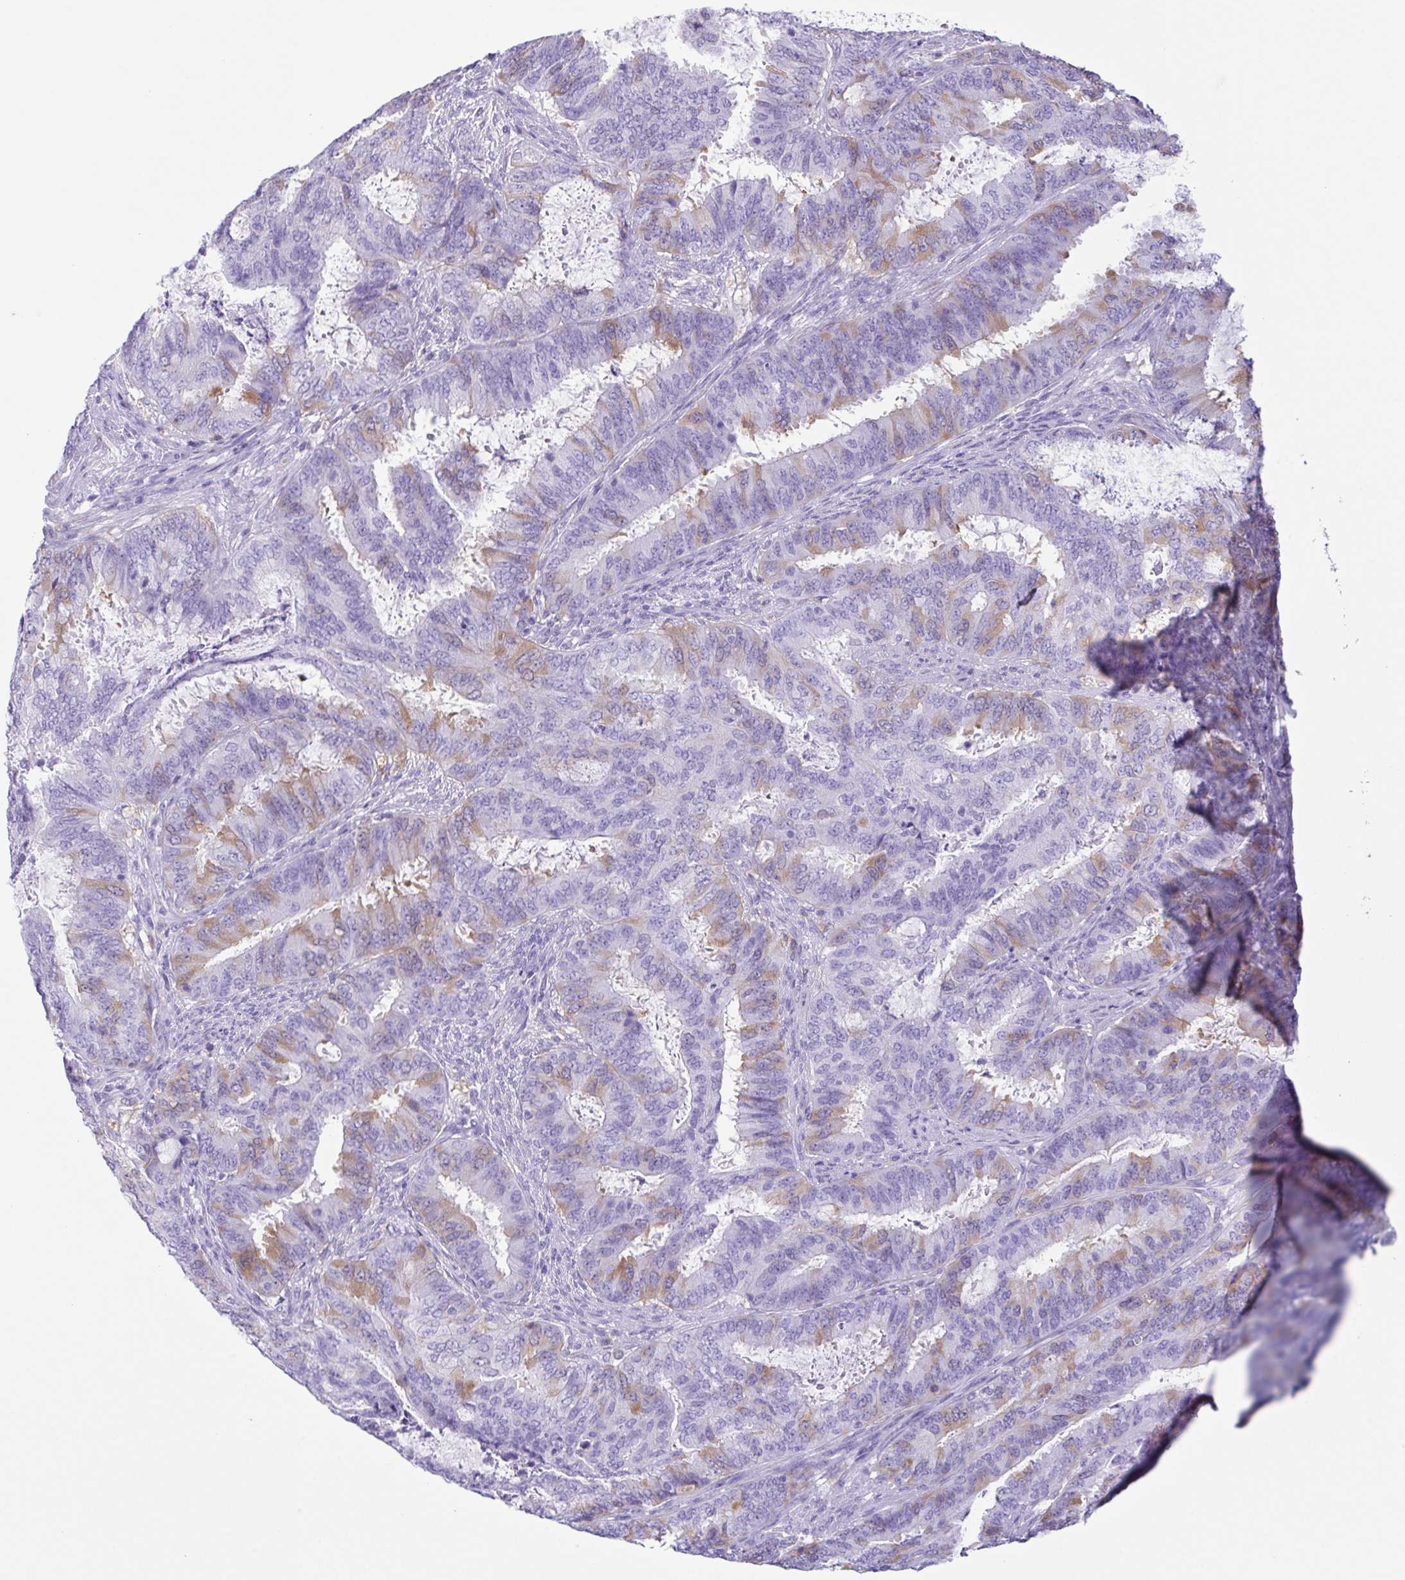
{"staining": {"intensity": "weak", "quantity": "<25%", "location": "cytoplasmic/membranous"}, "tissue": "endometrial cancer", "cell_type": "Tumor cells", "image_type": "cancer", "snomed": [{"axis": "morphology", "description": "Adenocarcinoma, NOS"}, {"axis": "topography", "description": "Endometrium"}], "caption": "This is a photomicrograph of IHC staining of adenocarcinoma (endometrial), which shows no positivity in tumor cells. Nuclei are stained in blue.", "gene": "RRM2", "patient": {"sex": "female", "age": 51}}